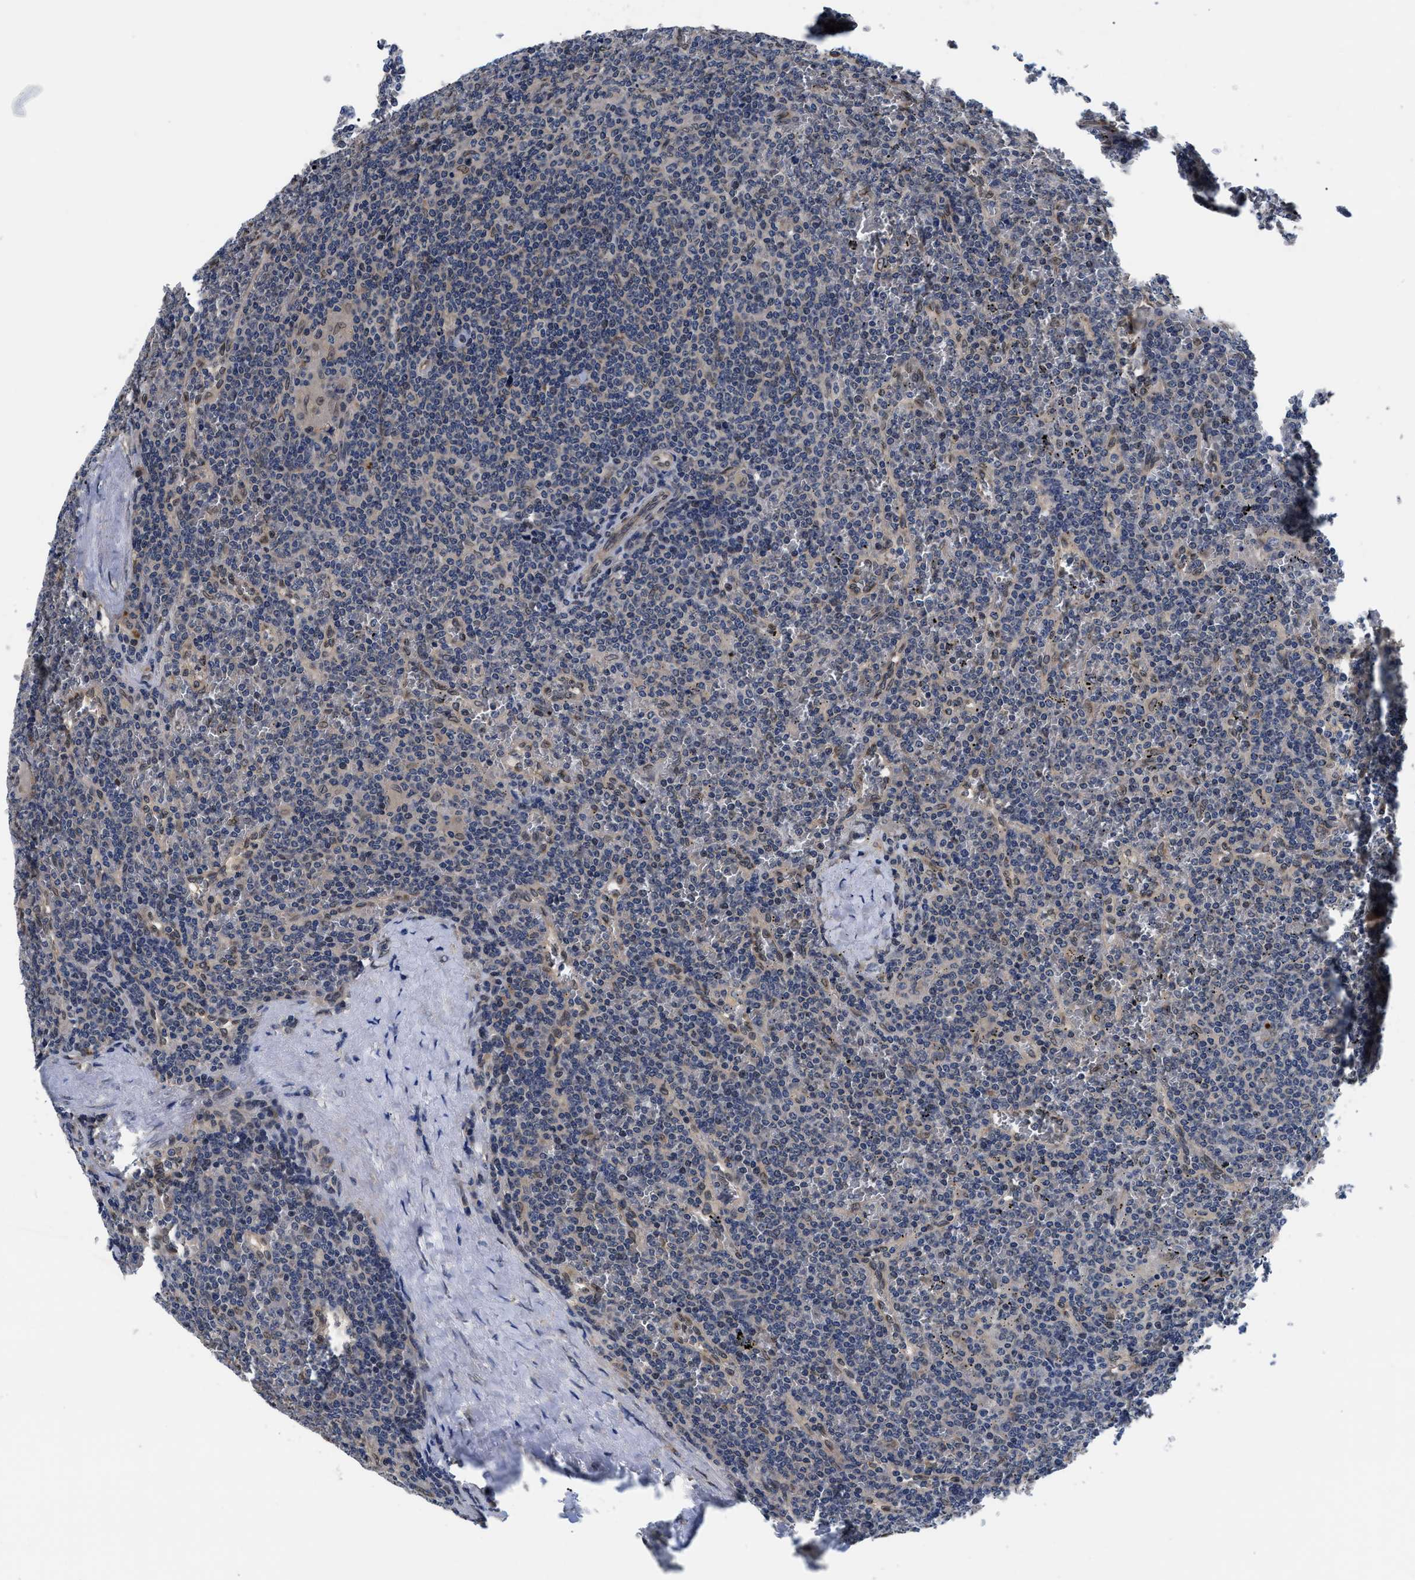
{"staining": {"intensity": "negative", "quantity": "none", "location": "none"}, "tissue": "lymphoma", "cell_type": "Tumor cells", "image_type": "cancer", "snomed": [{"axis": "morphology", "description": "Malignant lymphoma, non-Hodgkin's type, Low grade"}, {"axis": "topography", "description": "Spleen"}], "caption": "A high-resolution histopathology image shows immunohistochemistry staining of lymphoma, which shows no significant staining in tumor cells.", "gene": "SNX10", "patient": {"sex": "female", "age": 19}}